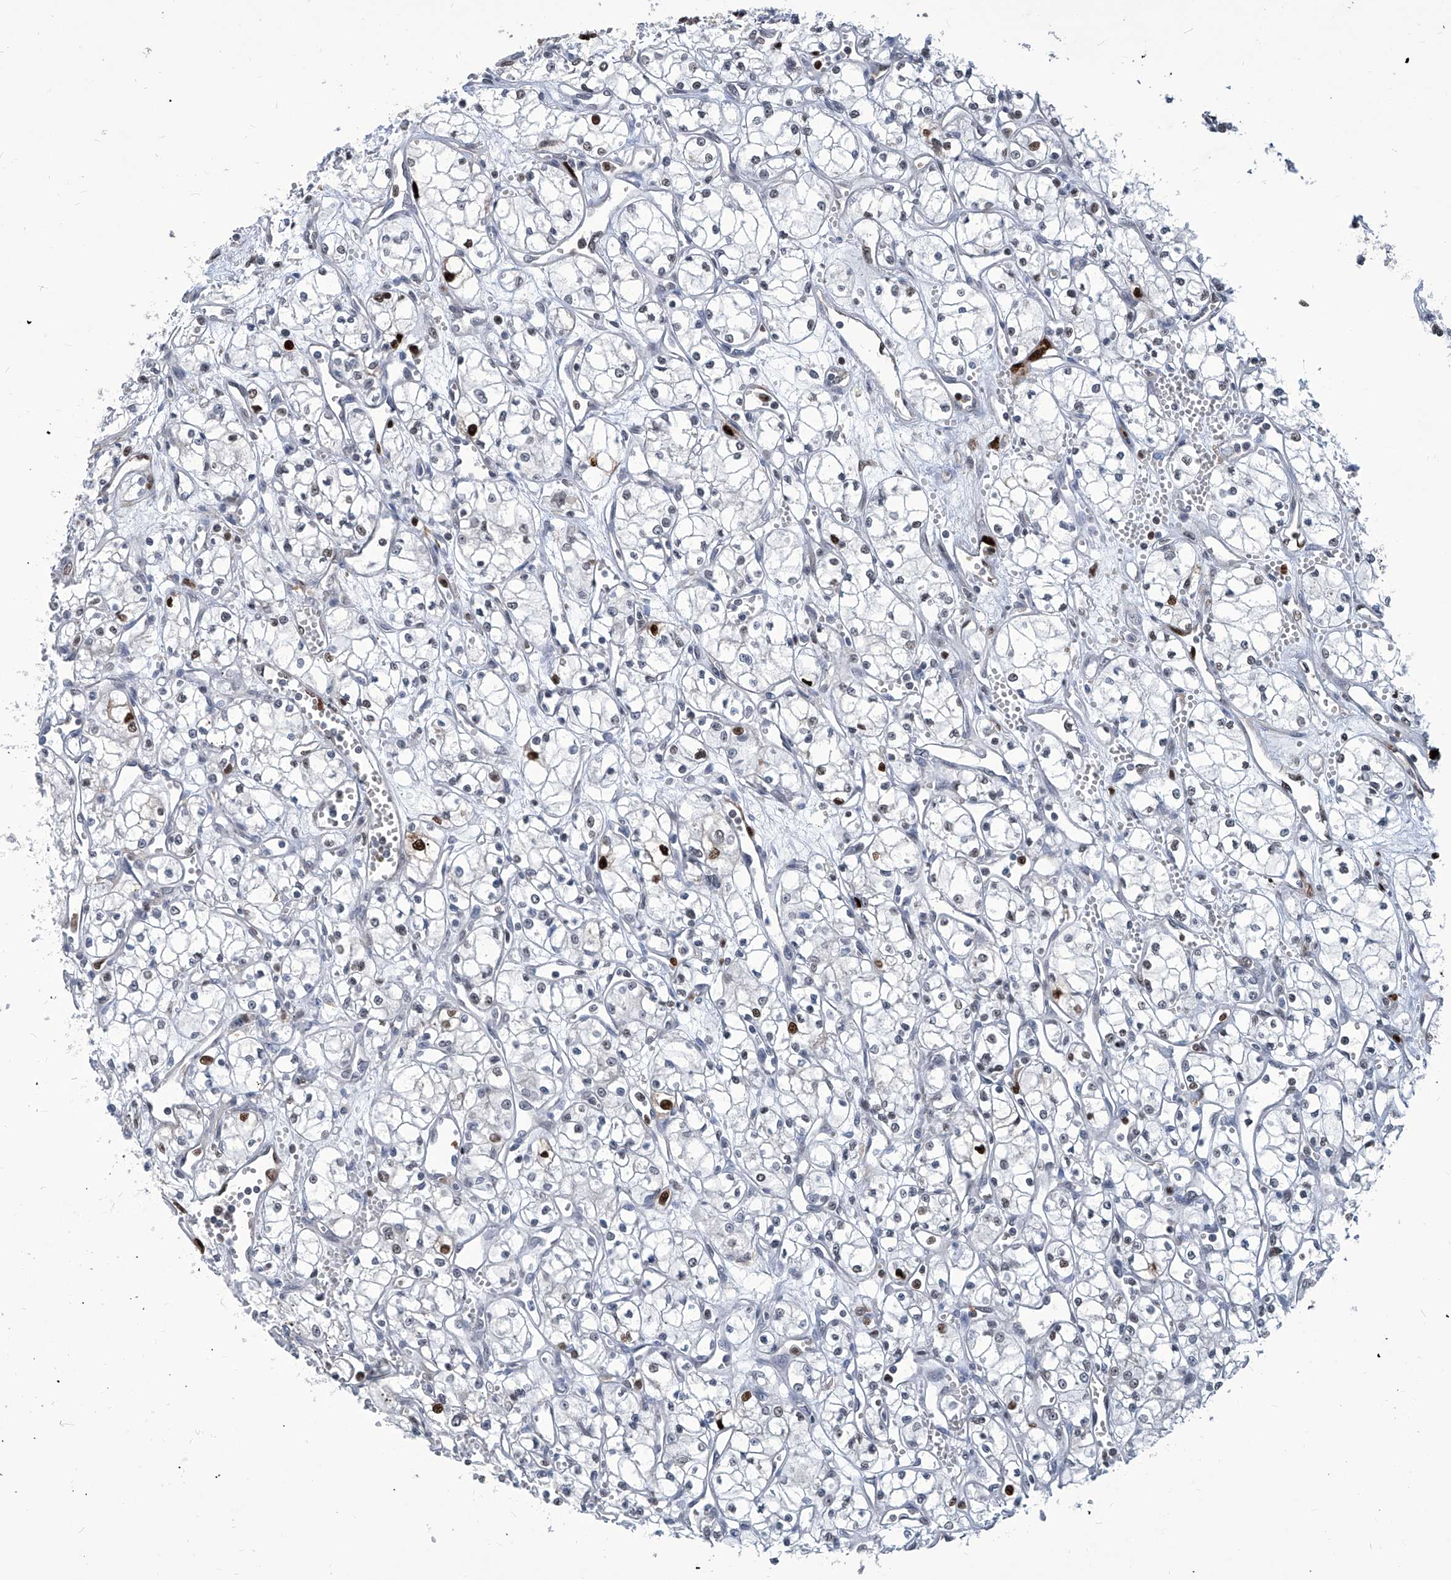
{"staining": {"intensity": "strong", "quantity": "<25%", "location": "nuclear"}, "tissue": "renal cancer", "cell_type": "Tumor cells", "image_type": "cancer", "snomed": [{"axis": "morphology", "description": "Adenocarcinoma, NOS"}, {"axis": "topography", "description": "Kidney"}], "caption": "Adenocarcinoma (renal) stained for a protein (brown) shows strong nuclear positive staining in approximately <25% of tumor cells.", "gene": "PCNA", "patient": {"sex": "male", "age": 59}}